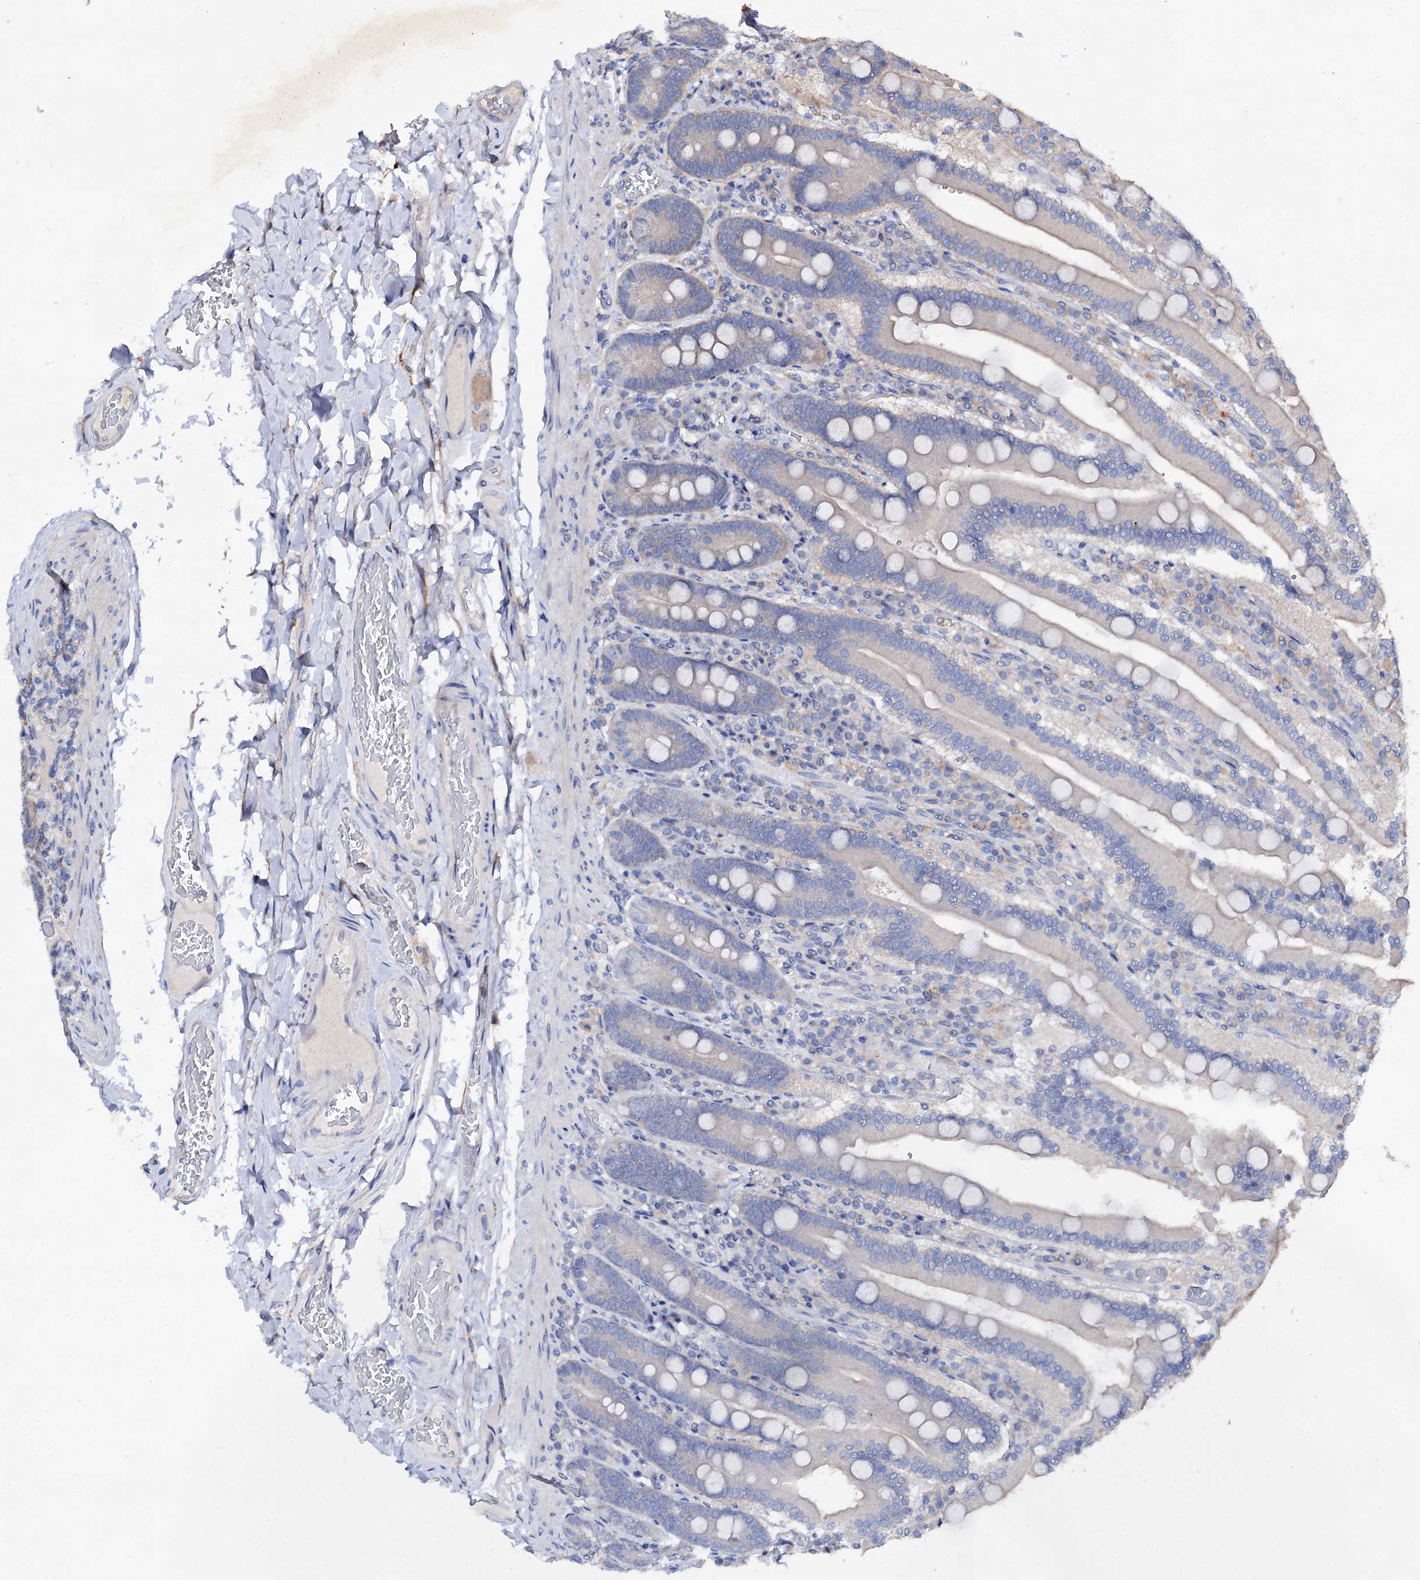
{"staining": {"intensity": "weak", "quantity": "25%-75%", "location": "cytoplasmic/membranous"}, "tissue": "duodenum", "cell_type": "Glandular cells", "image_type": "normal", "snomed": [{"axis": "morphology", "description": "Normal tissue, NOS"}, {"axis": "topography", "description": "Duodenum"}], "caption": "An IHC photomicrograph of unremarkable tissue is shown. Protein staining in brown labels weak cytoplasmic/membranous positivity in duodenum within glandular cells.", "gene": "VPS29", "patient": {"sex": "female", "age": 62}}